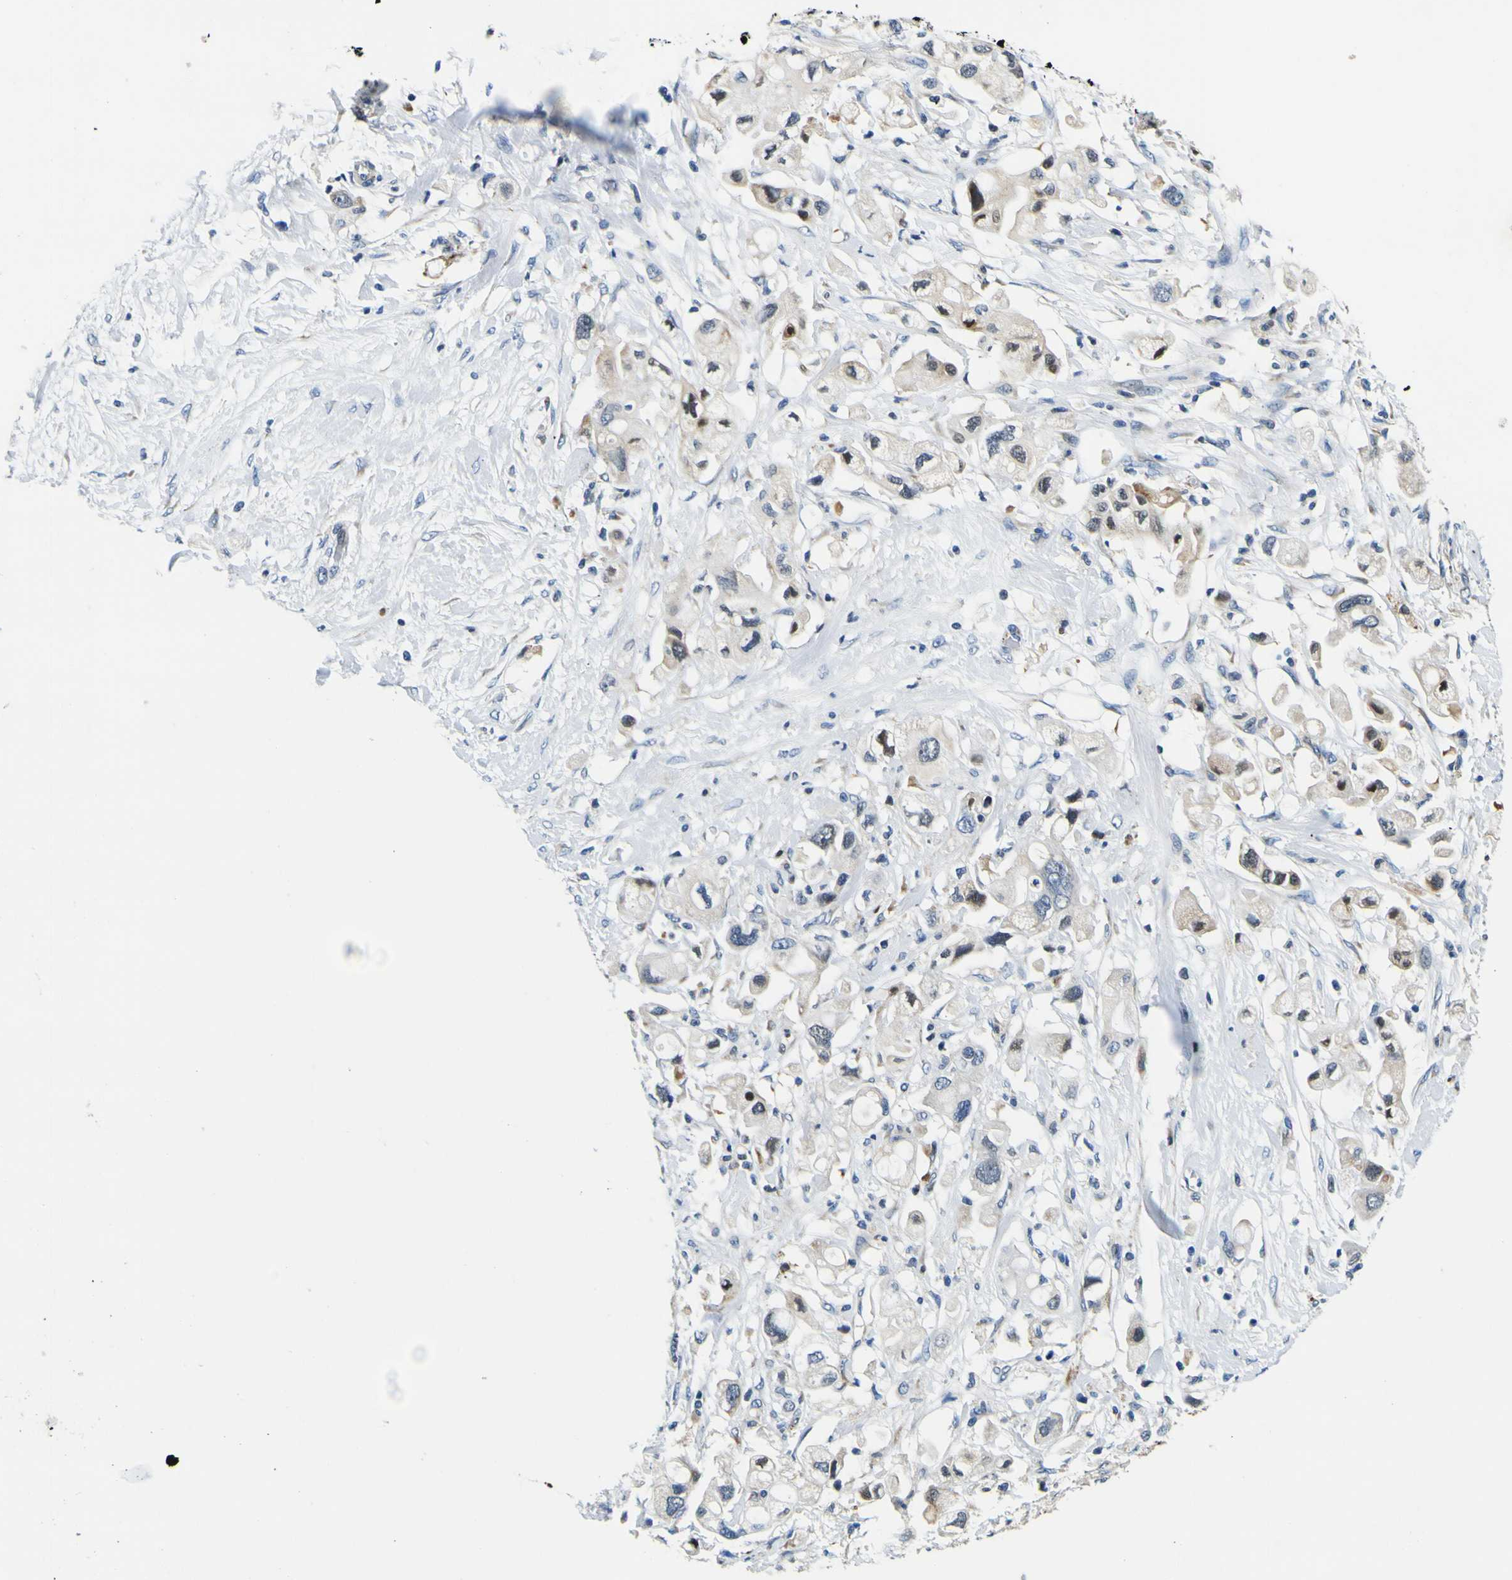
{"staining": {"intensity": "moderate", "quantity": "<25%", "location": "cytoplasmic/membranous"}, "tissue": "pancreatic cancer", "cell_type": "Tumor cells", "image_type": "cancer", "snomed": [{"axis": "morphology", "description": "Adenocarcinoma, NOS"}, {"axis": "topography", "description": "Pancreas"}], "caption": "An image showing moderate cytoplasmic/membranous staining in approximately <25% of tumor cells in adenocarcinoma (pancreatic), as visualized by brown immunohistochemical staining.", "gene": "NLRP3", "patient": {"sex": "female", "age": 56}}